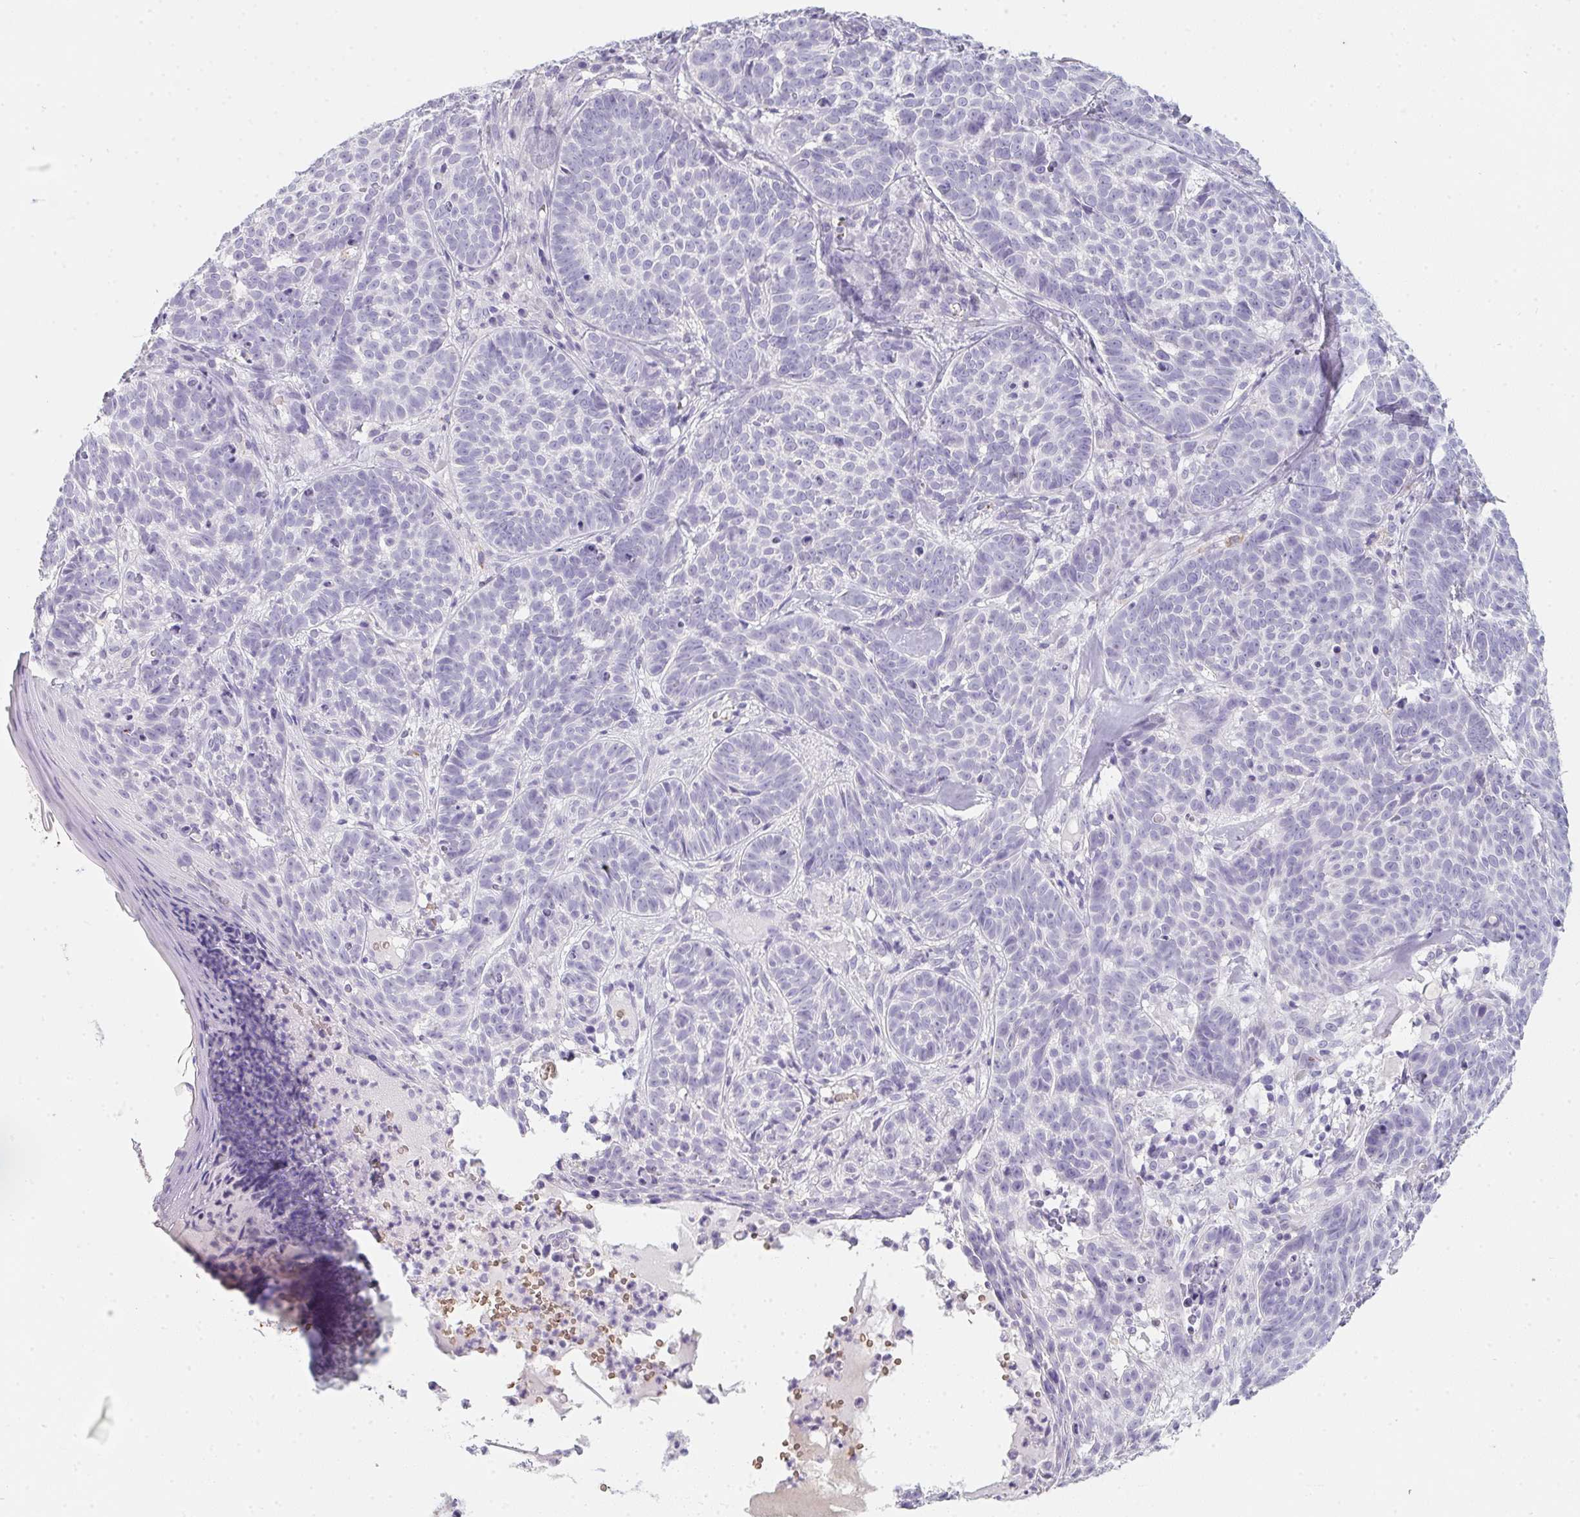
{"staining": {"intensity": "negative", "quantity": "none", "location": "none"}, "tissue": "skin cancer", "cell_type": "Tumor cells", "image_type": "cancer", "snomed": [{"axis": "morphology", "description": "Basal cell carcinoma"}, {"axis": "topography", "description": "Skin"}], "caption": "Tumor cells are negative for brown protein staining in skin basal cell carcinoma. The staining was performed using DAB (3,3'-diaminobenzidine) to visualize the protein expression in brown, while the nuclei were stained in blue with hematoxylin (Magnification: 20x).", "gene": "DCD", "patient": {"sex": "male", "age": 90}}